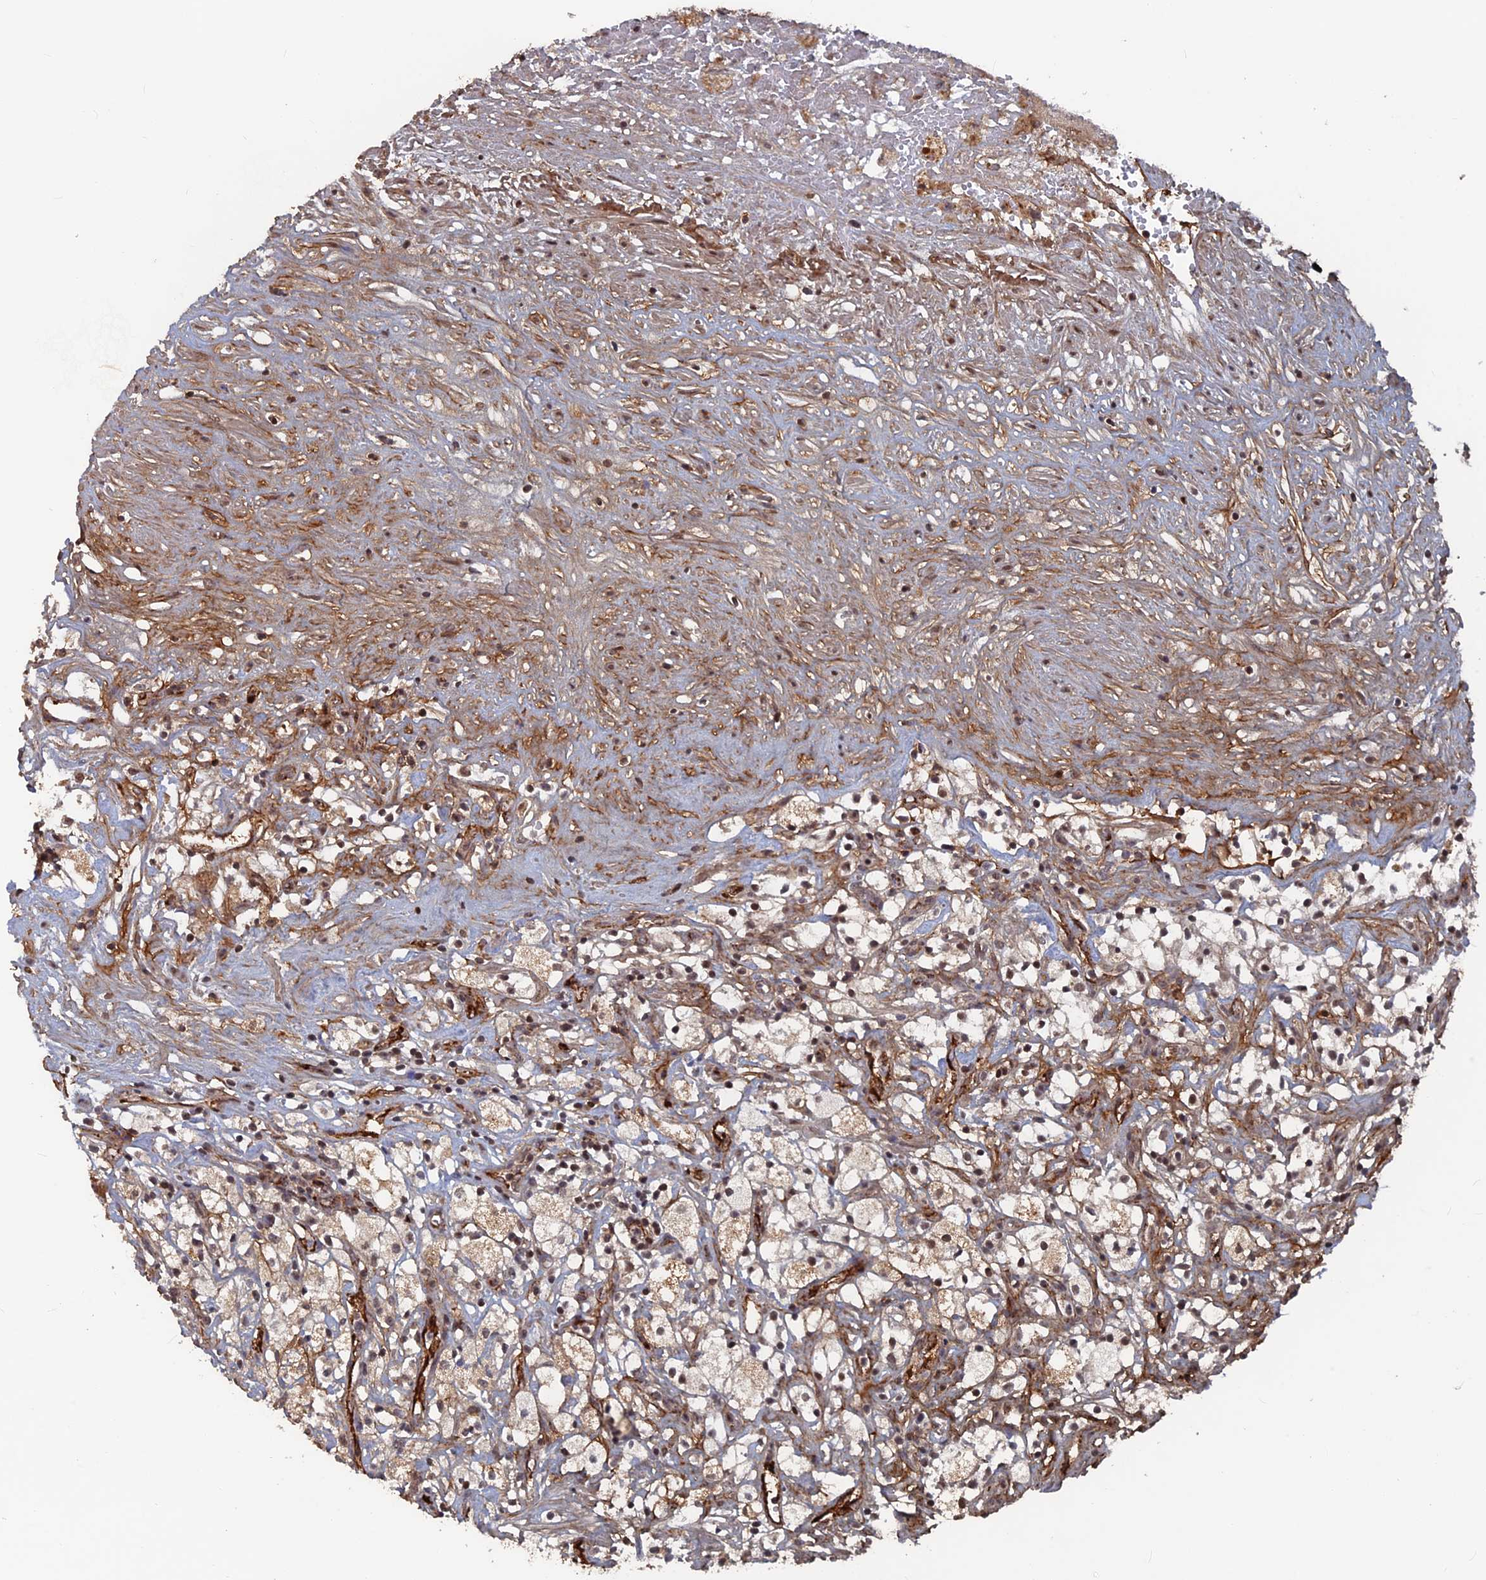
{"staining": {"intensity": "moderate", "quantity": "<25%", "location": "nuclear"}, "tissue": "renal cancer", "cell_type": "Tumor cells", "image_type": "cancer", "snomed": [{"axis": "morphology", "description": "Adenocarcinoma, NOS"}, {"axis": "topography", "description": "Kidney"}], "caption": "Protein staining of renal adenocarcinoma tissue displays moderate nuclear expression in approximately <25% of tumor cells. (DAB (3,3'-diaminobenzidine) IHC, brown staining for protein, blue staining for nuclei).", "gene": "SH3D21", "patient": {"sex": "male", "age": 59}}